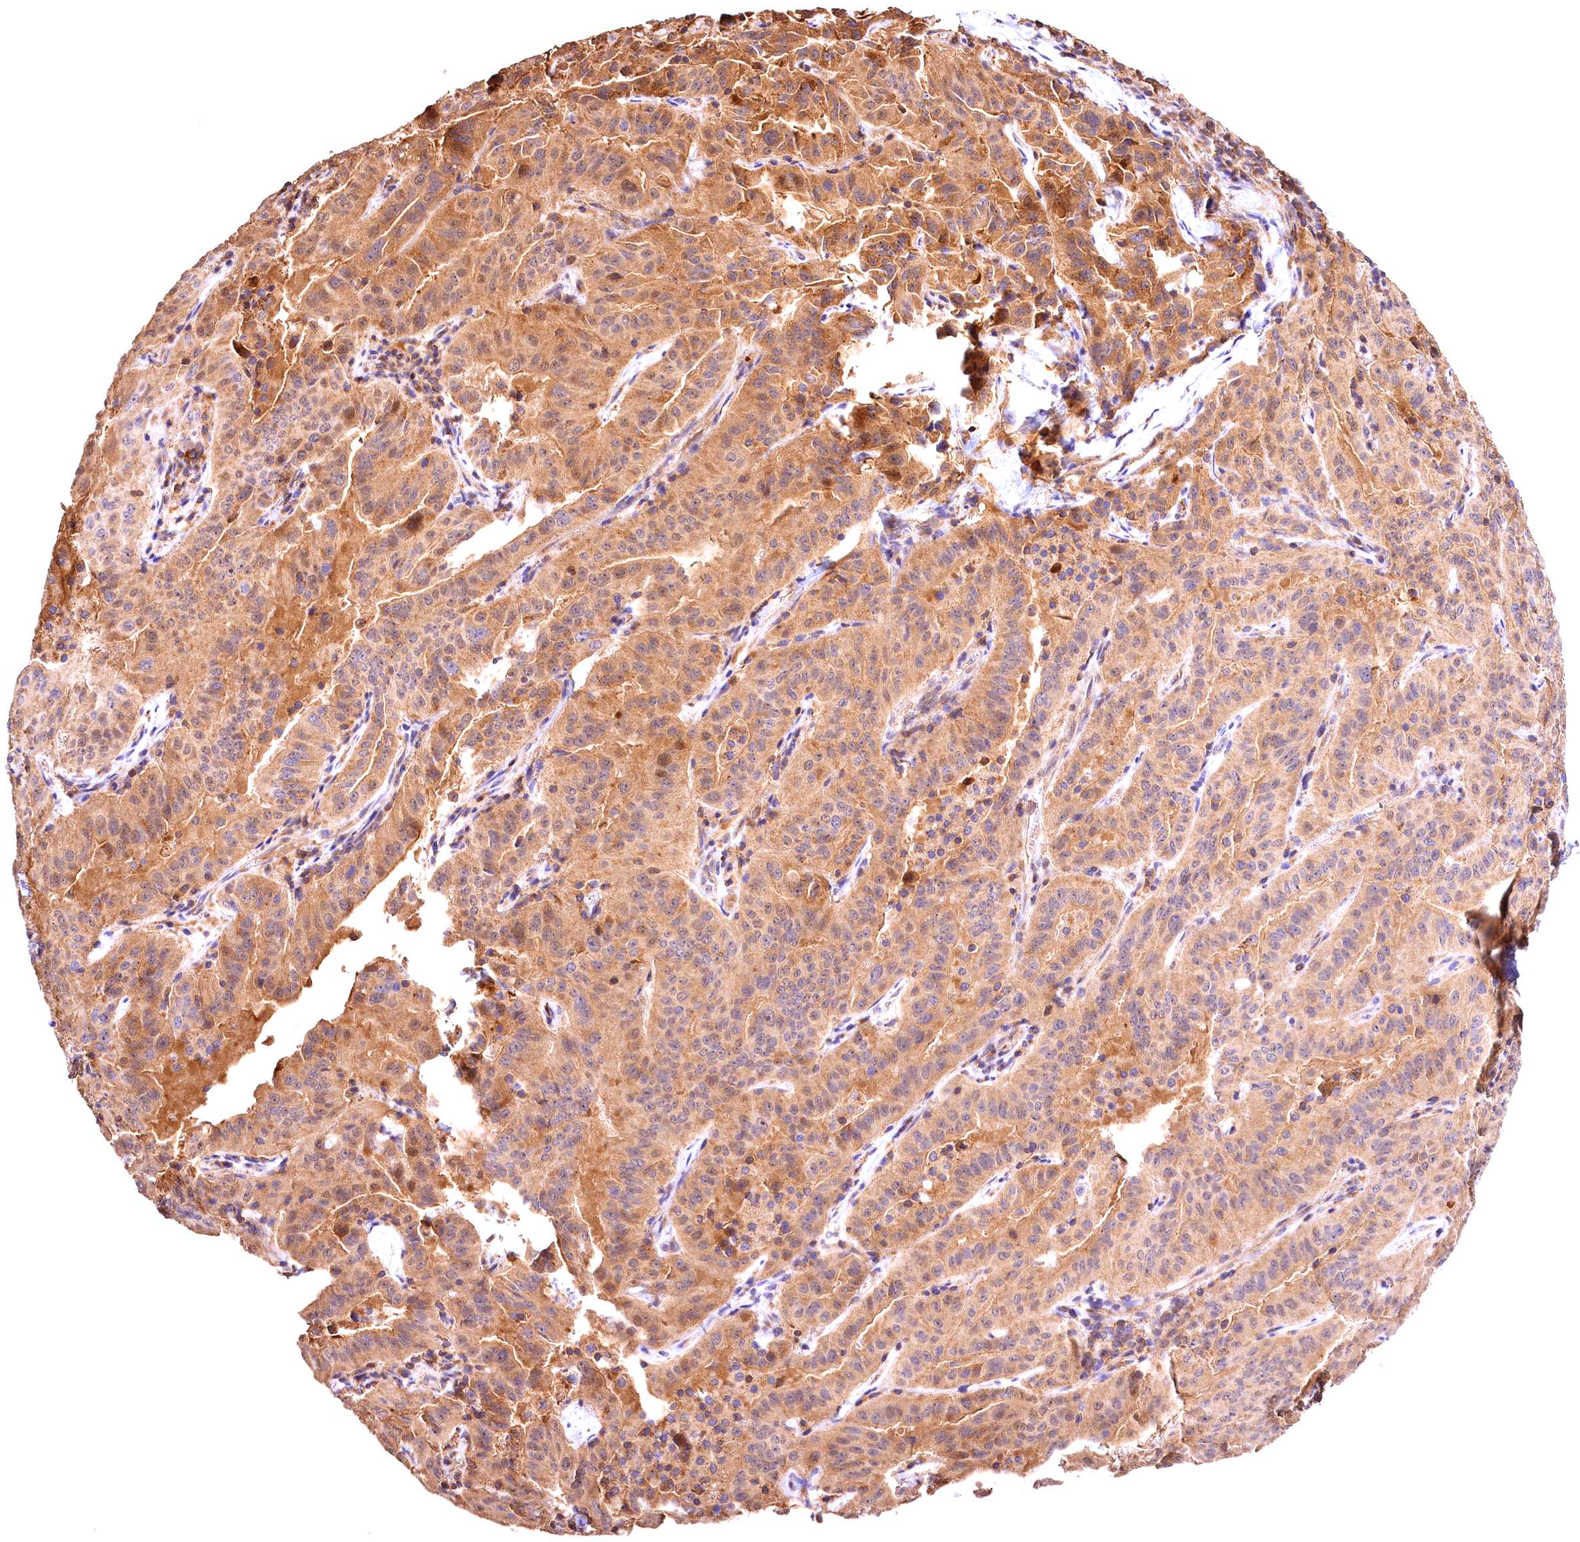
{"staining": {"intensity": "moderate", "quantity": ">75%", "location": "cytoplasmic/membranous"}, "tissue": "pancreatic cancer", "cell_type": "Tumor cells", "image_type": "cancer", "snomed": [{"axis": "morphology", "description": "Adenocarcinoma, NOS"}, {"axis": "topography", "description": "Pancreas"}], "caption": "This image demonstrates pancreatic cancer (adenocarcinoma) stained with immunohistochemistry (IHC) to label a protein in brown. The cytoplasmic/membranous of tumor cells show moderate positivity for the protein. Nuclei are counter-stained blue.", "gene": "KPTN", "patient": {"sex": "male", "age": 63}}